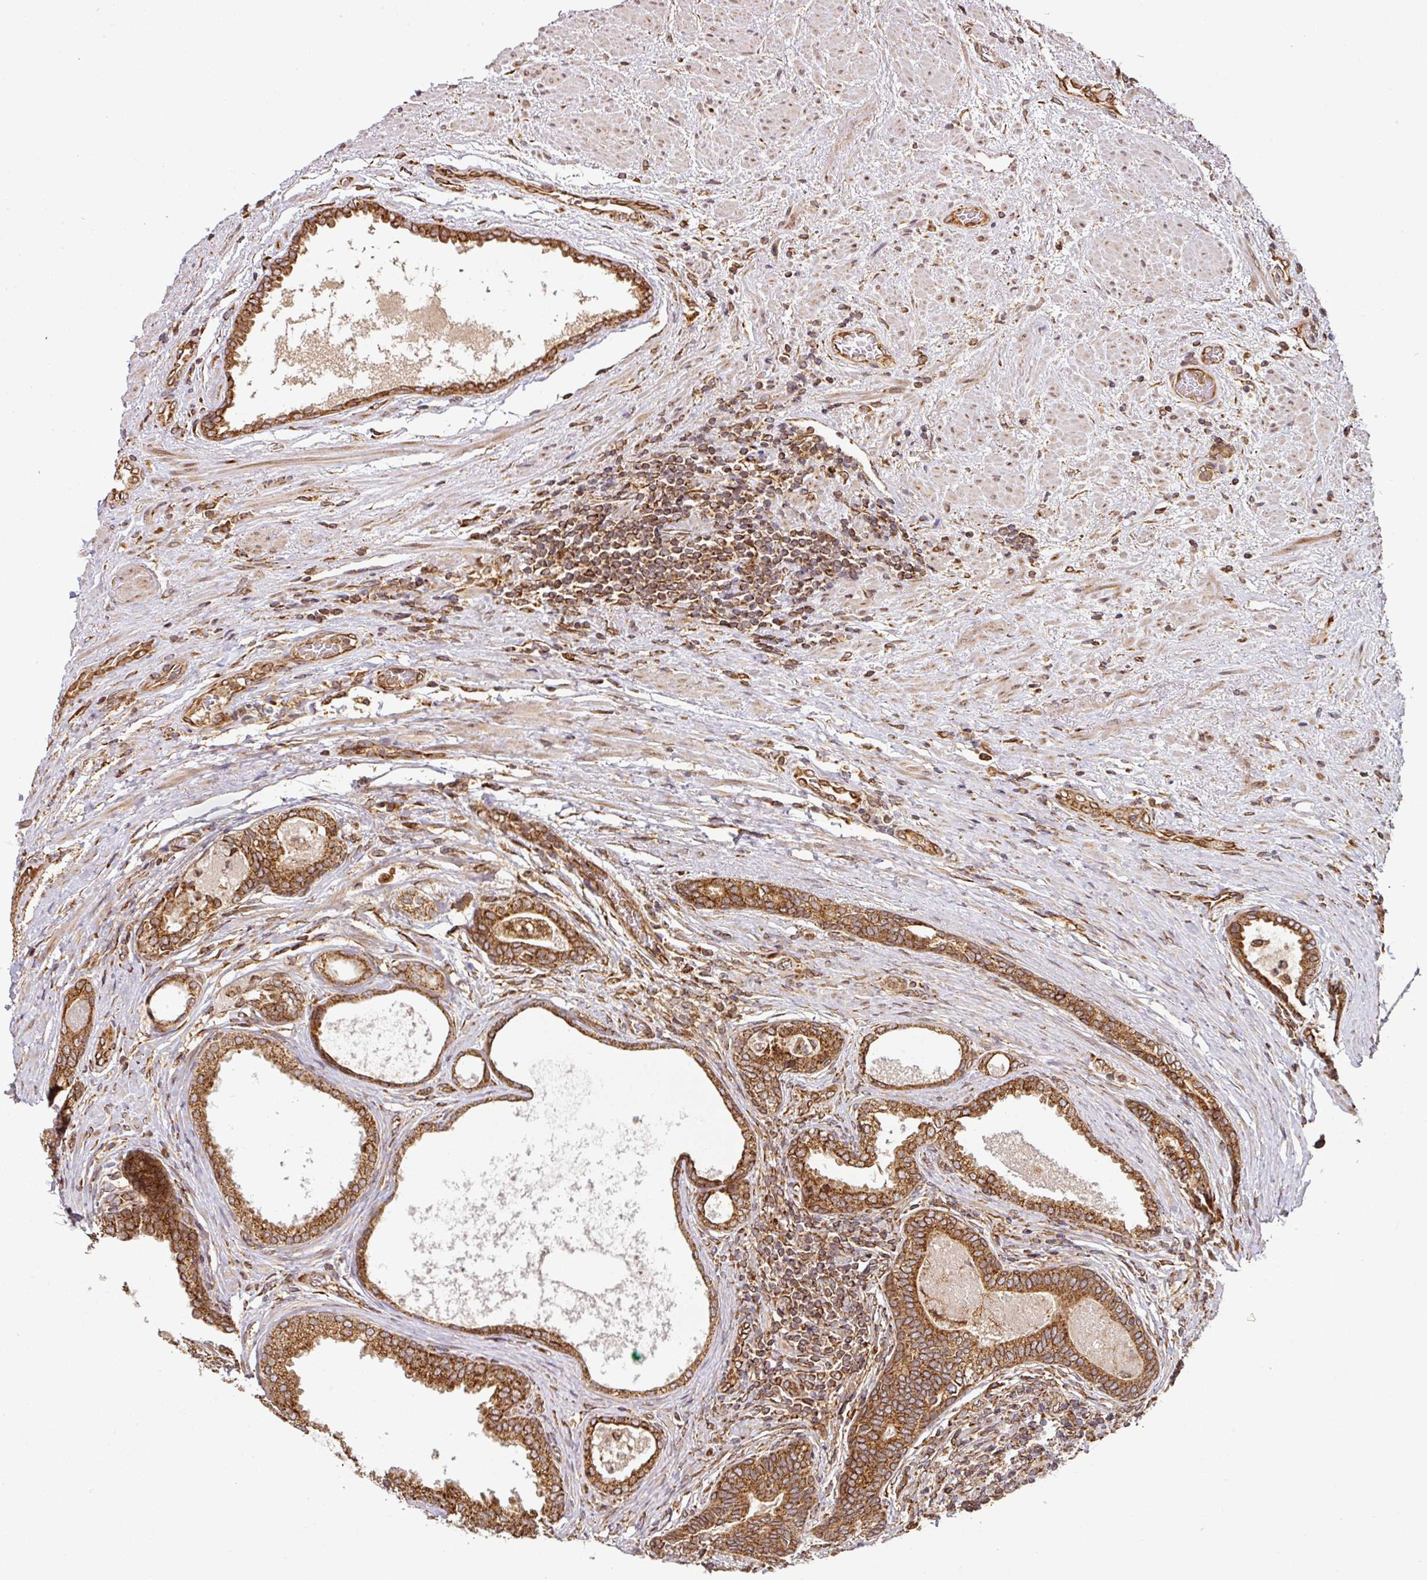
{"staining": {"intensity": "strong", "quantity": ">75%", "location": "cytoplasmic/membranous"}, "tissue": "prostate cancer", "cell_type": "Tumor cells", "image_type": "cancer", "snomed": [{"axis": "morphology", "description": "Adenocarcinoma, High grade"}, {"axis": "topography", "description": "Prostate"}], "caption": "Tumor cells reveal high levels of strong cytoplasmic/membranous expression in about >75% of cells in human adenocarcinoma (high-grade) (prostate).", "gene": "TRAP1", "patient": {"sex": "male", "age": 70}}